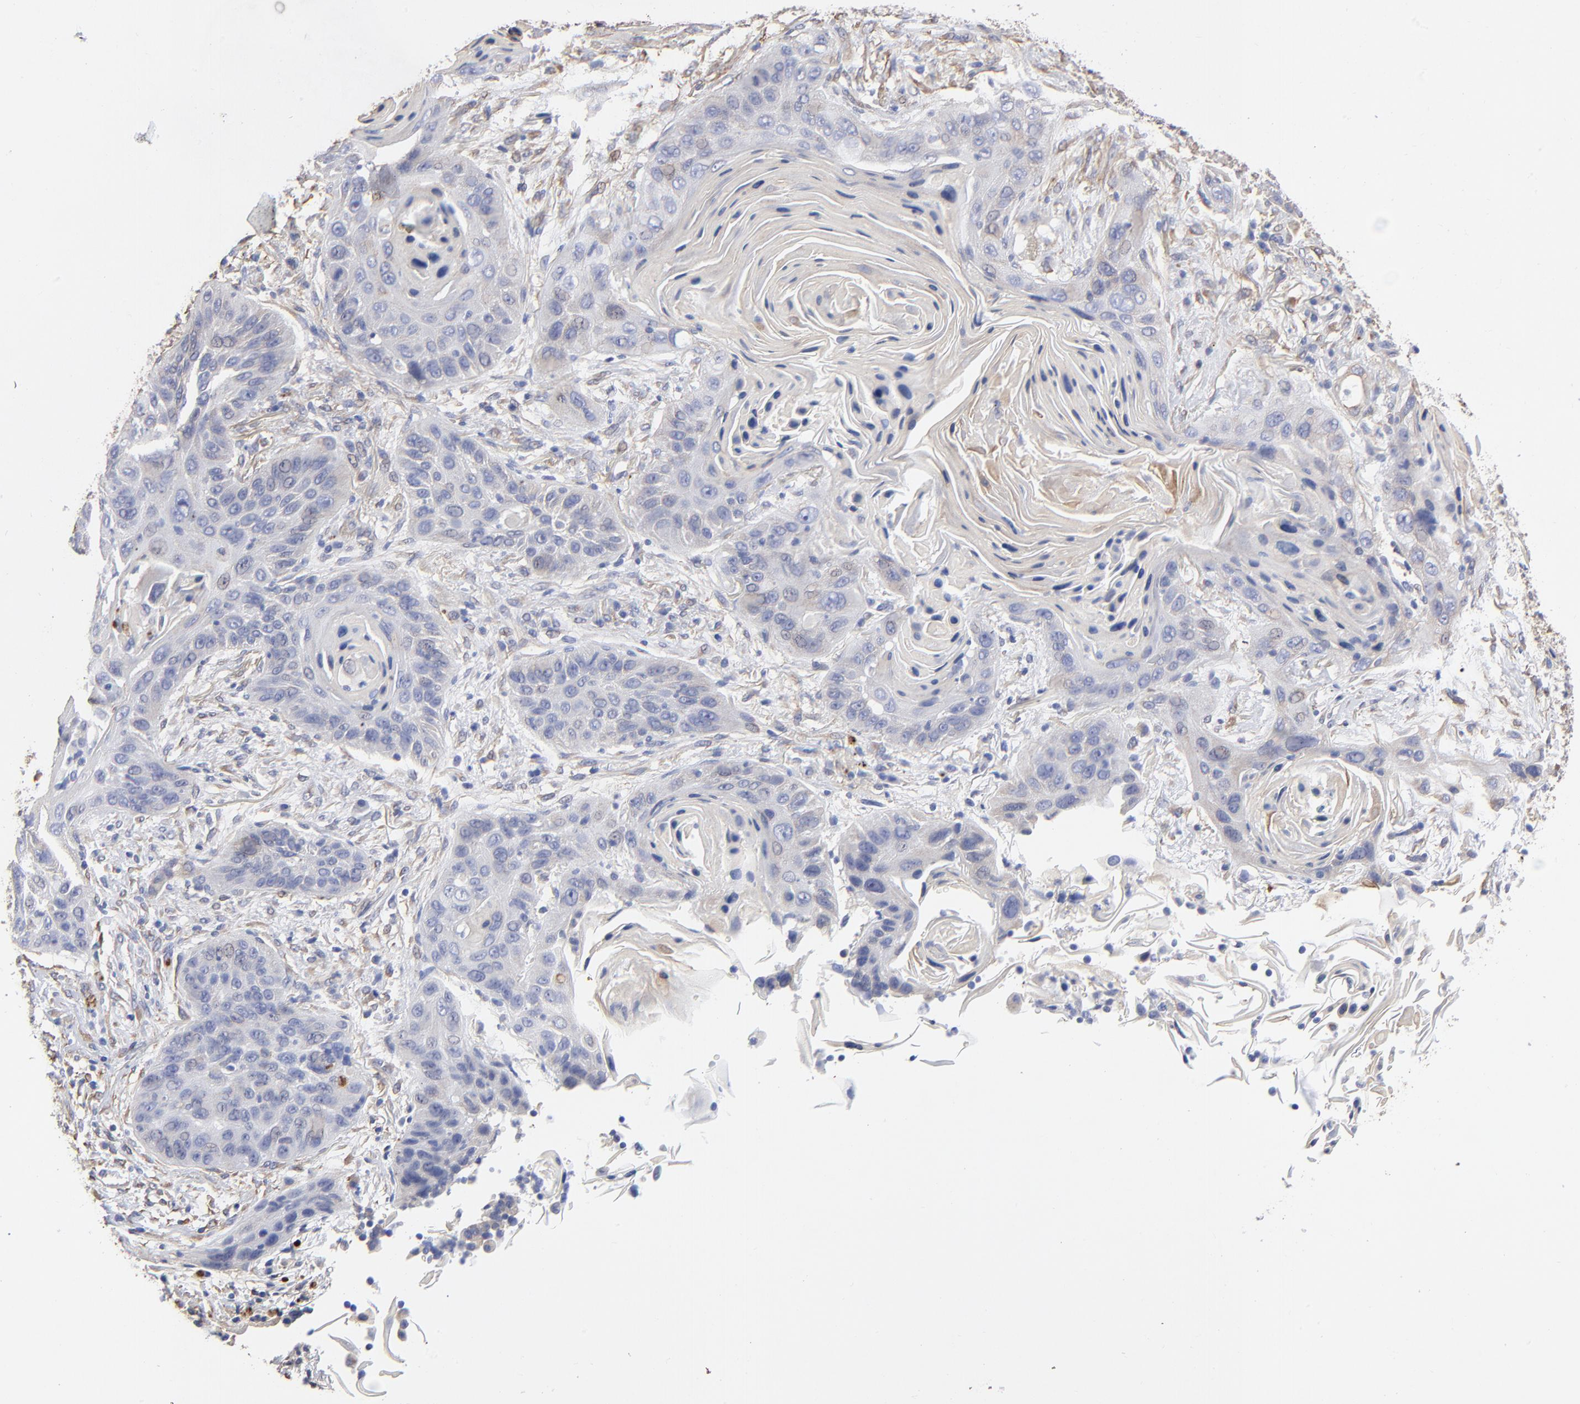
{"staining": {"intensity": "negative", "quantity": "none", "location": "none"}, "tissue": "lung cancer", "cell_type": "Tumor cells", "image_type": "cancer", "snomed": [{"axis": "morphology", "description": "Squamous cell carcinoma, NOS"}, {"axis": "topography", "description": "Lung"}], "caption": "This micrograph is of lung cancer stained with immunohistochemistry to label a protein in brown with the nuclei are counter-stained blue. There is no staining in tumor cells.", "gene": "CILP", "patient": {"sex": "female", "age": 67}}